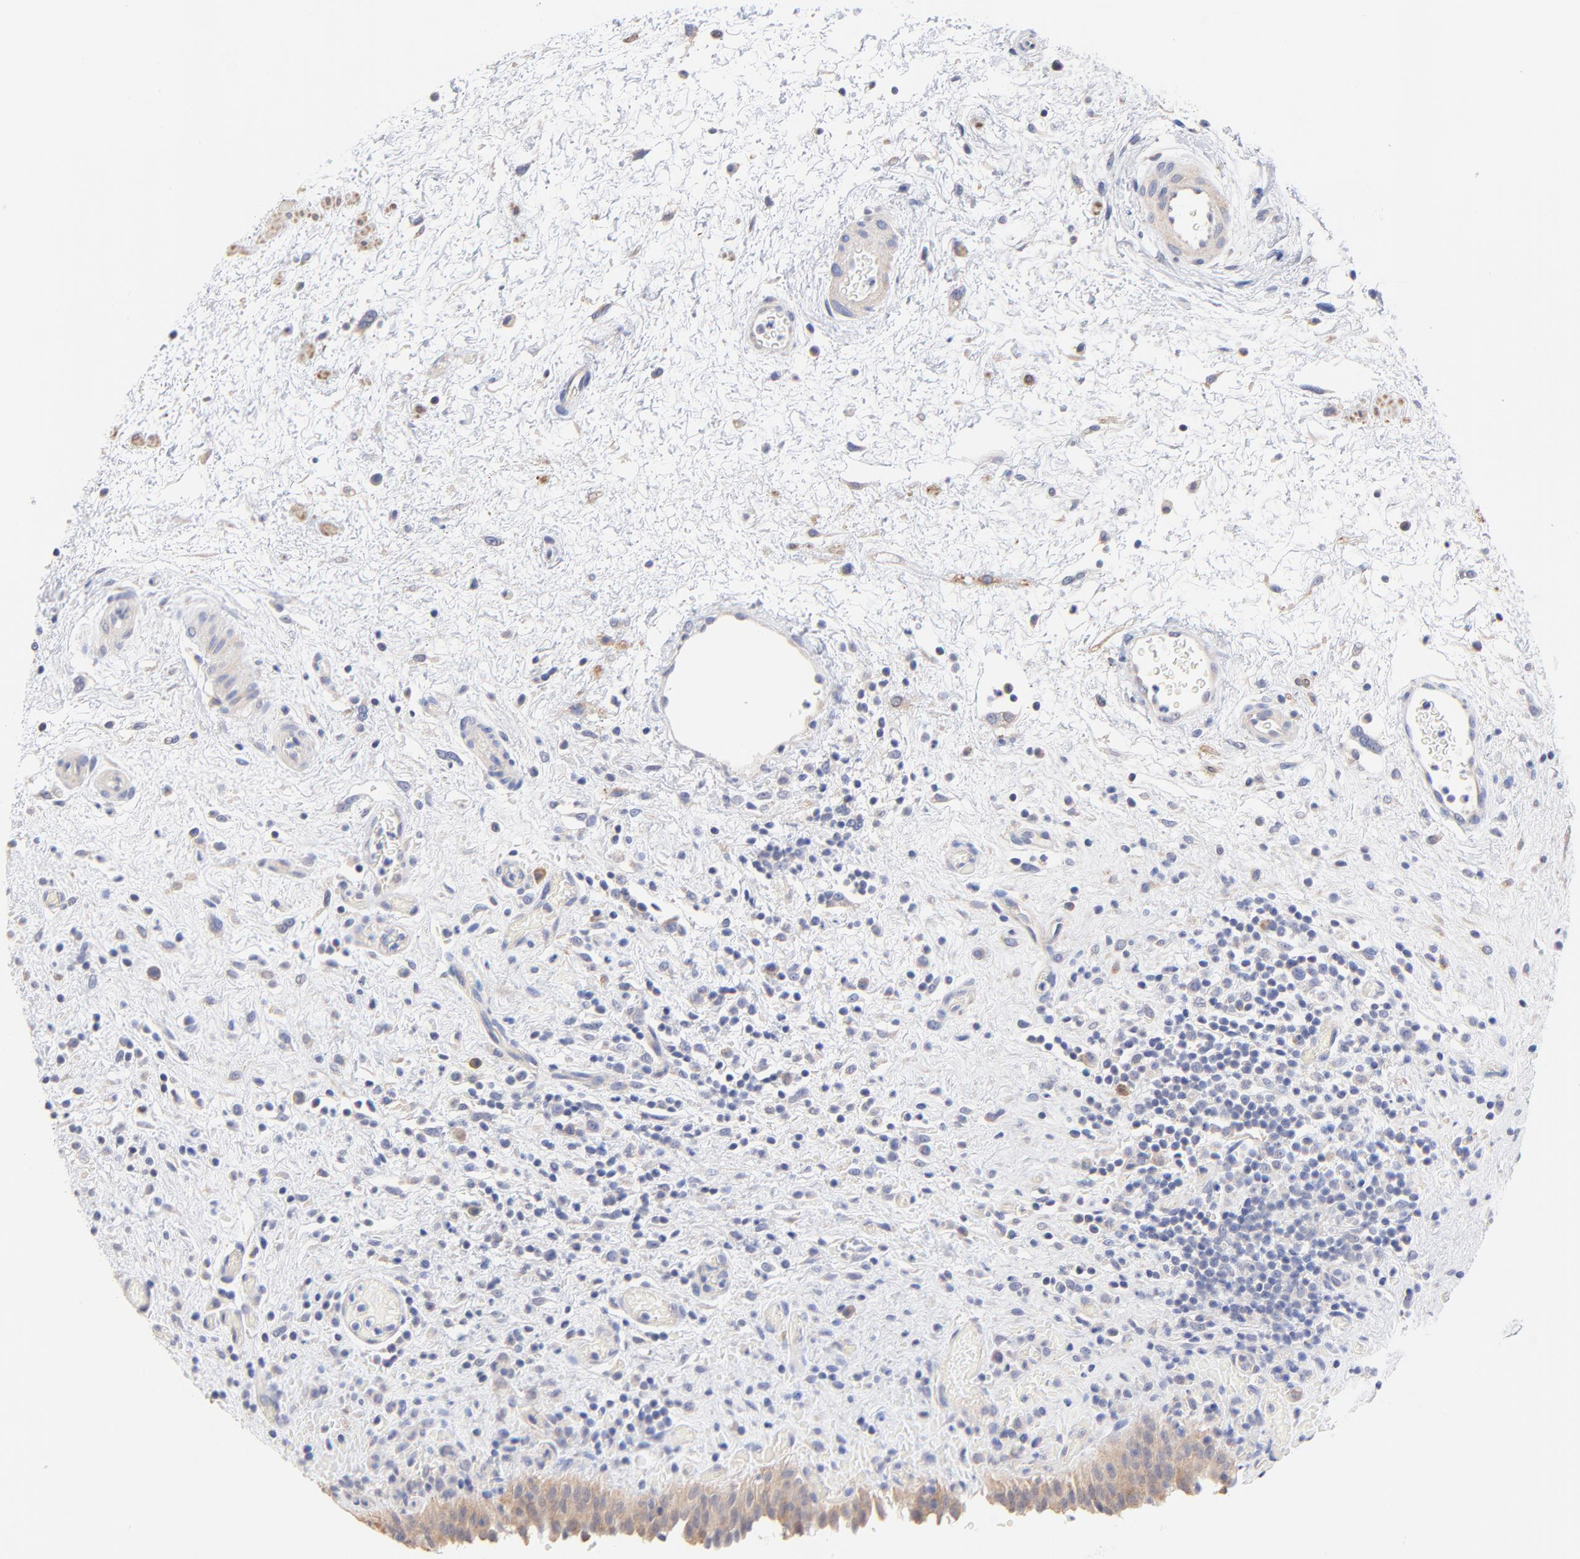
{"staining": {"intensity": "moderate", "quantity": ">75%", "location": "cytoplasmic/membranous"}, "tissue": "urinary bladder", "cell_type": "Urothelial cells", "image_type": "normal", "snomed": [{"axis": "morphology", "description": "Normal tissue, NOS"}, {"axis": "topography", "description": "Urinary bladder"}], "caption": "Protein expression analysis of normal human urinary bladder reveals moderate cytoplasmic/membranous staining in approximately >75% of urothelial cells.", "gene": "TWNK", "patient": {"sex": "male", "age": 51}}